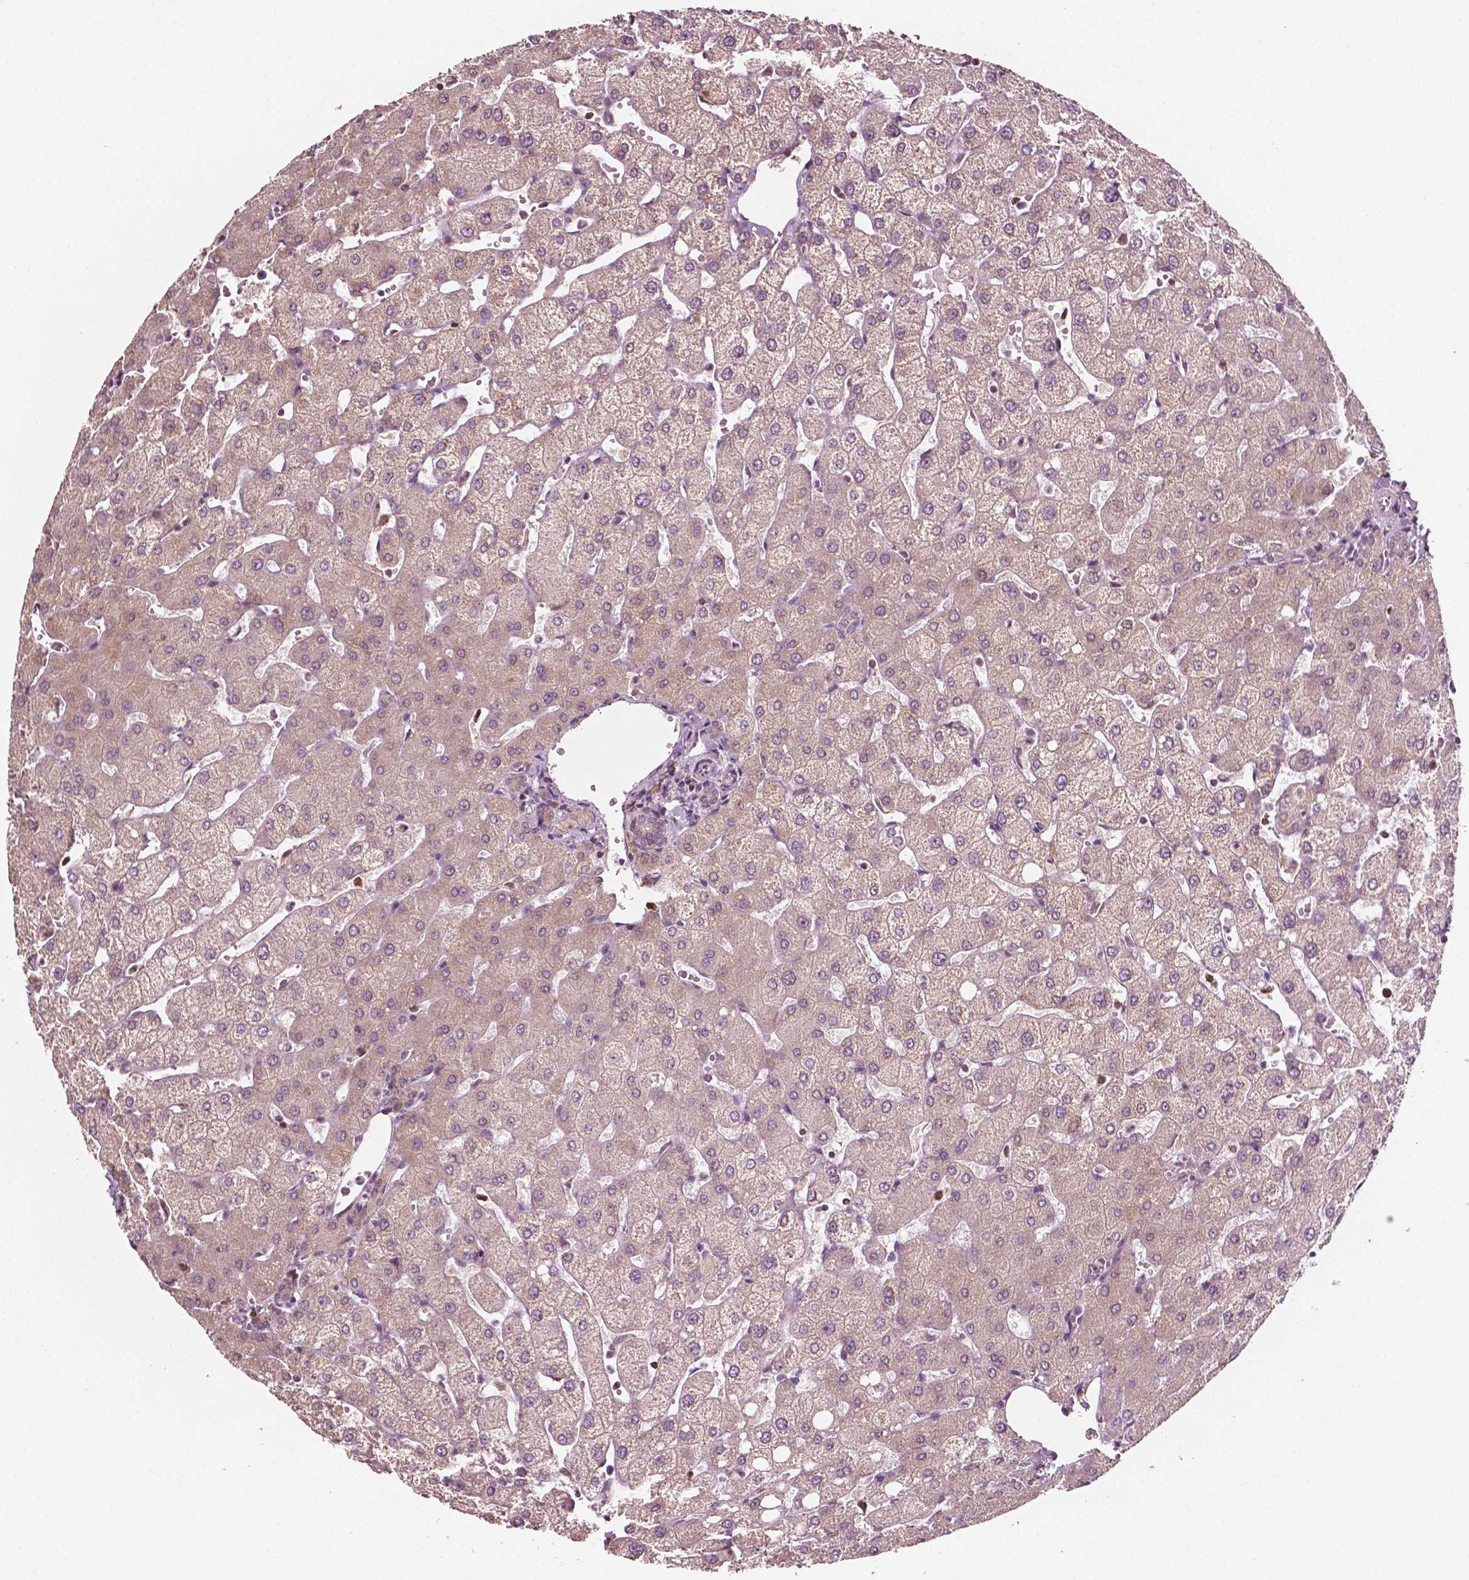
{"staining": {"intensity": "negative", "quantity": "none", "location": "none"}, "tissue": "liver", "cell_type": "Cholangiocytes", "image_type": "normal", "snomed": [{"axis": "morphology", "description": "Normal tissue, NOS"}, {"axis": "topography", "description": "Liver"}], "caption": "Immunohistochemical staining of unremarkable human liver exhibits no significant staining in cholangiocytes.", "gene": "MCL1", "patient": {"sex": "female", "age": 54}}